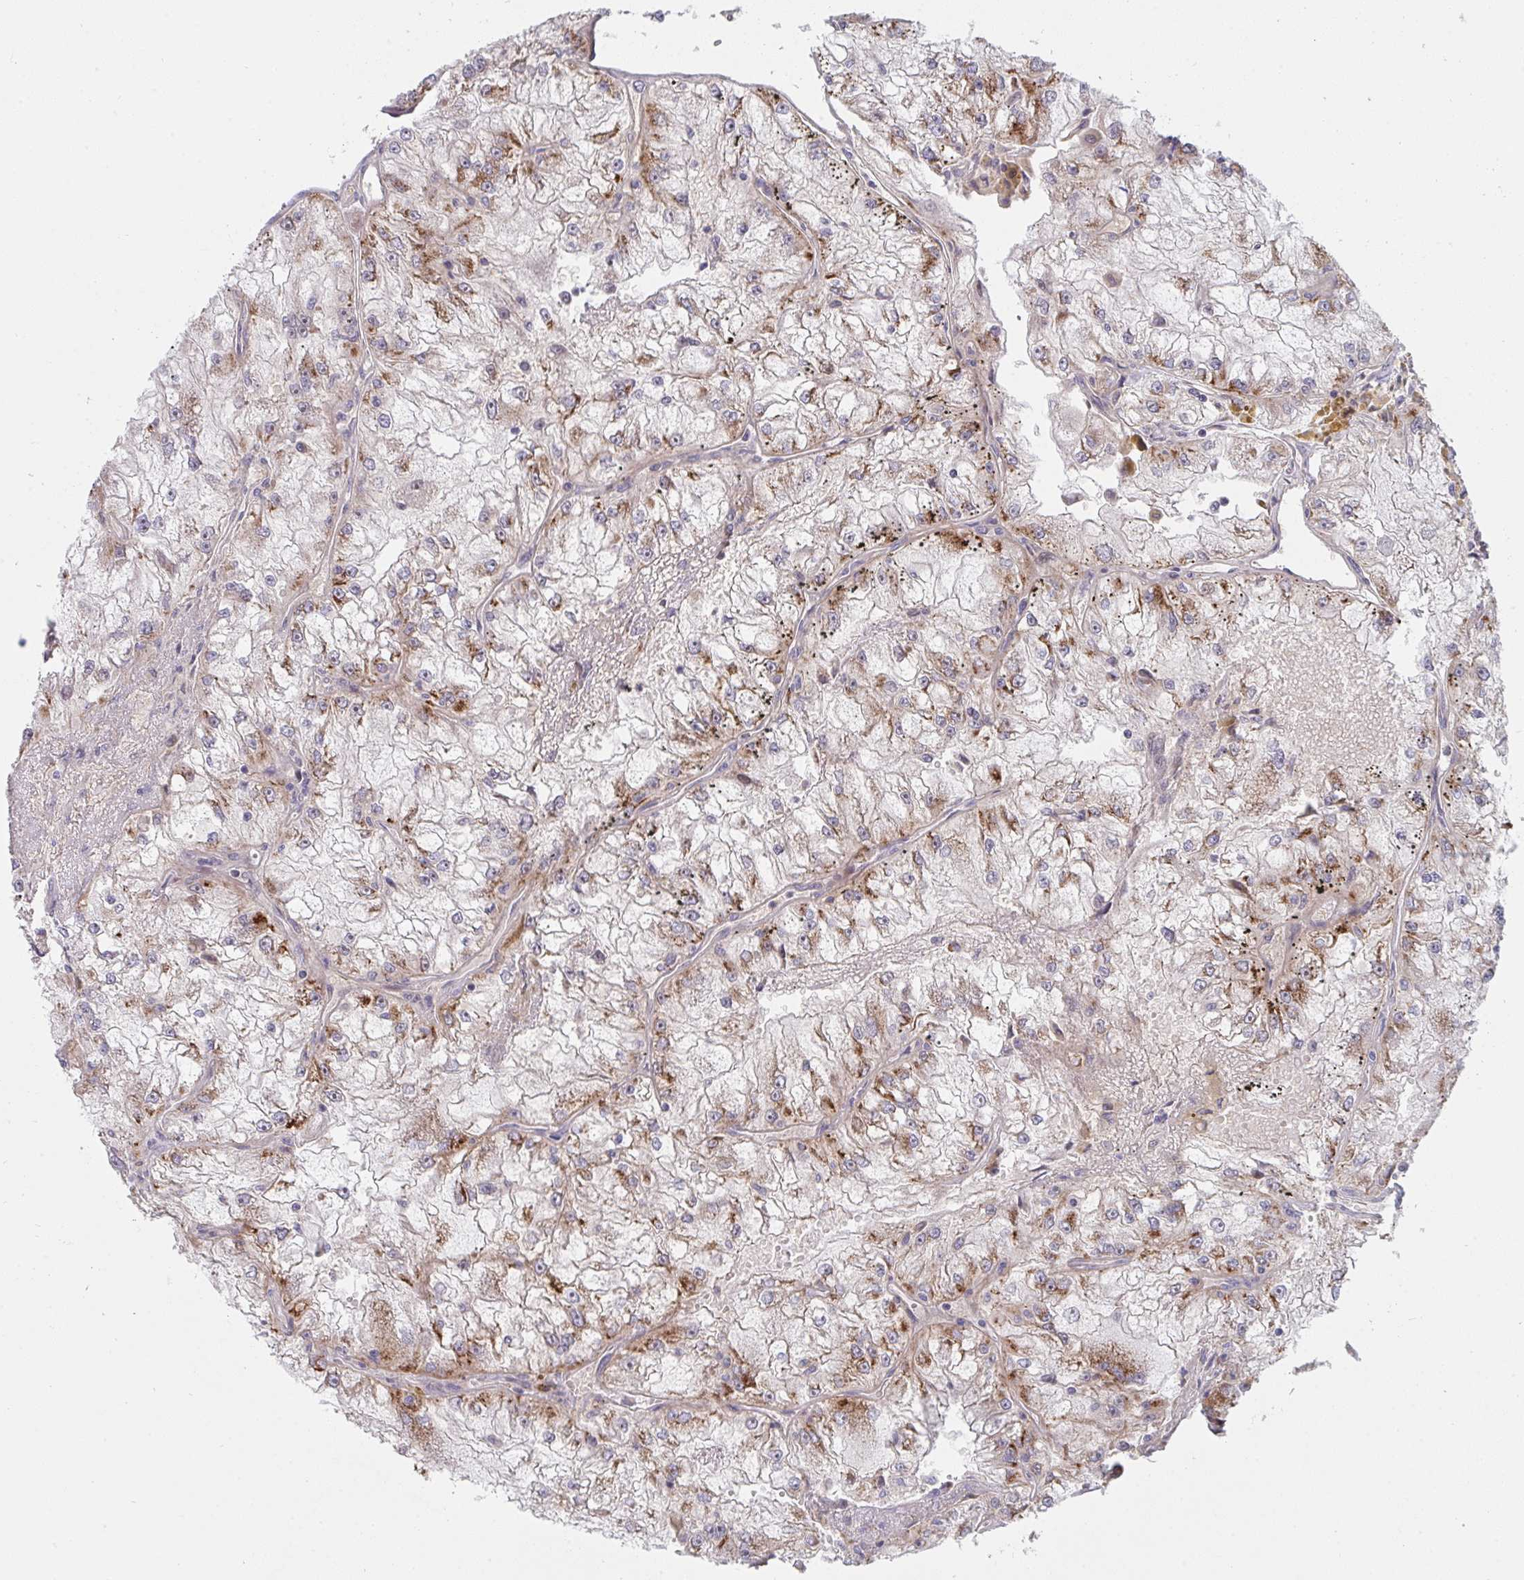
{"staining": {"intensity": "moderate", "quantity": ">75%", "location": "cytoplasmic/membranous"}, "tissue": "renal cancer", "cell_type": "Tumor cells", "image_type": "cancer", "snomed": [{"axis": "morphology", "description": "Adenocarcinoma, NOS"}, {"axis": "topography", "description": "Kidney"}], "caption": "The histopathology image shows staining of renal cancer (adenocarcinoma), revealing moderate cytoplasmic/membranous protein expression (brown color) within tumor cells.", "gene": "TNFSF4", "patient": {"sex": "female", "age": 72}}